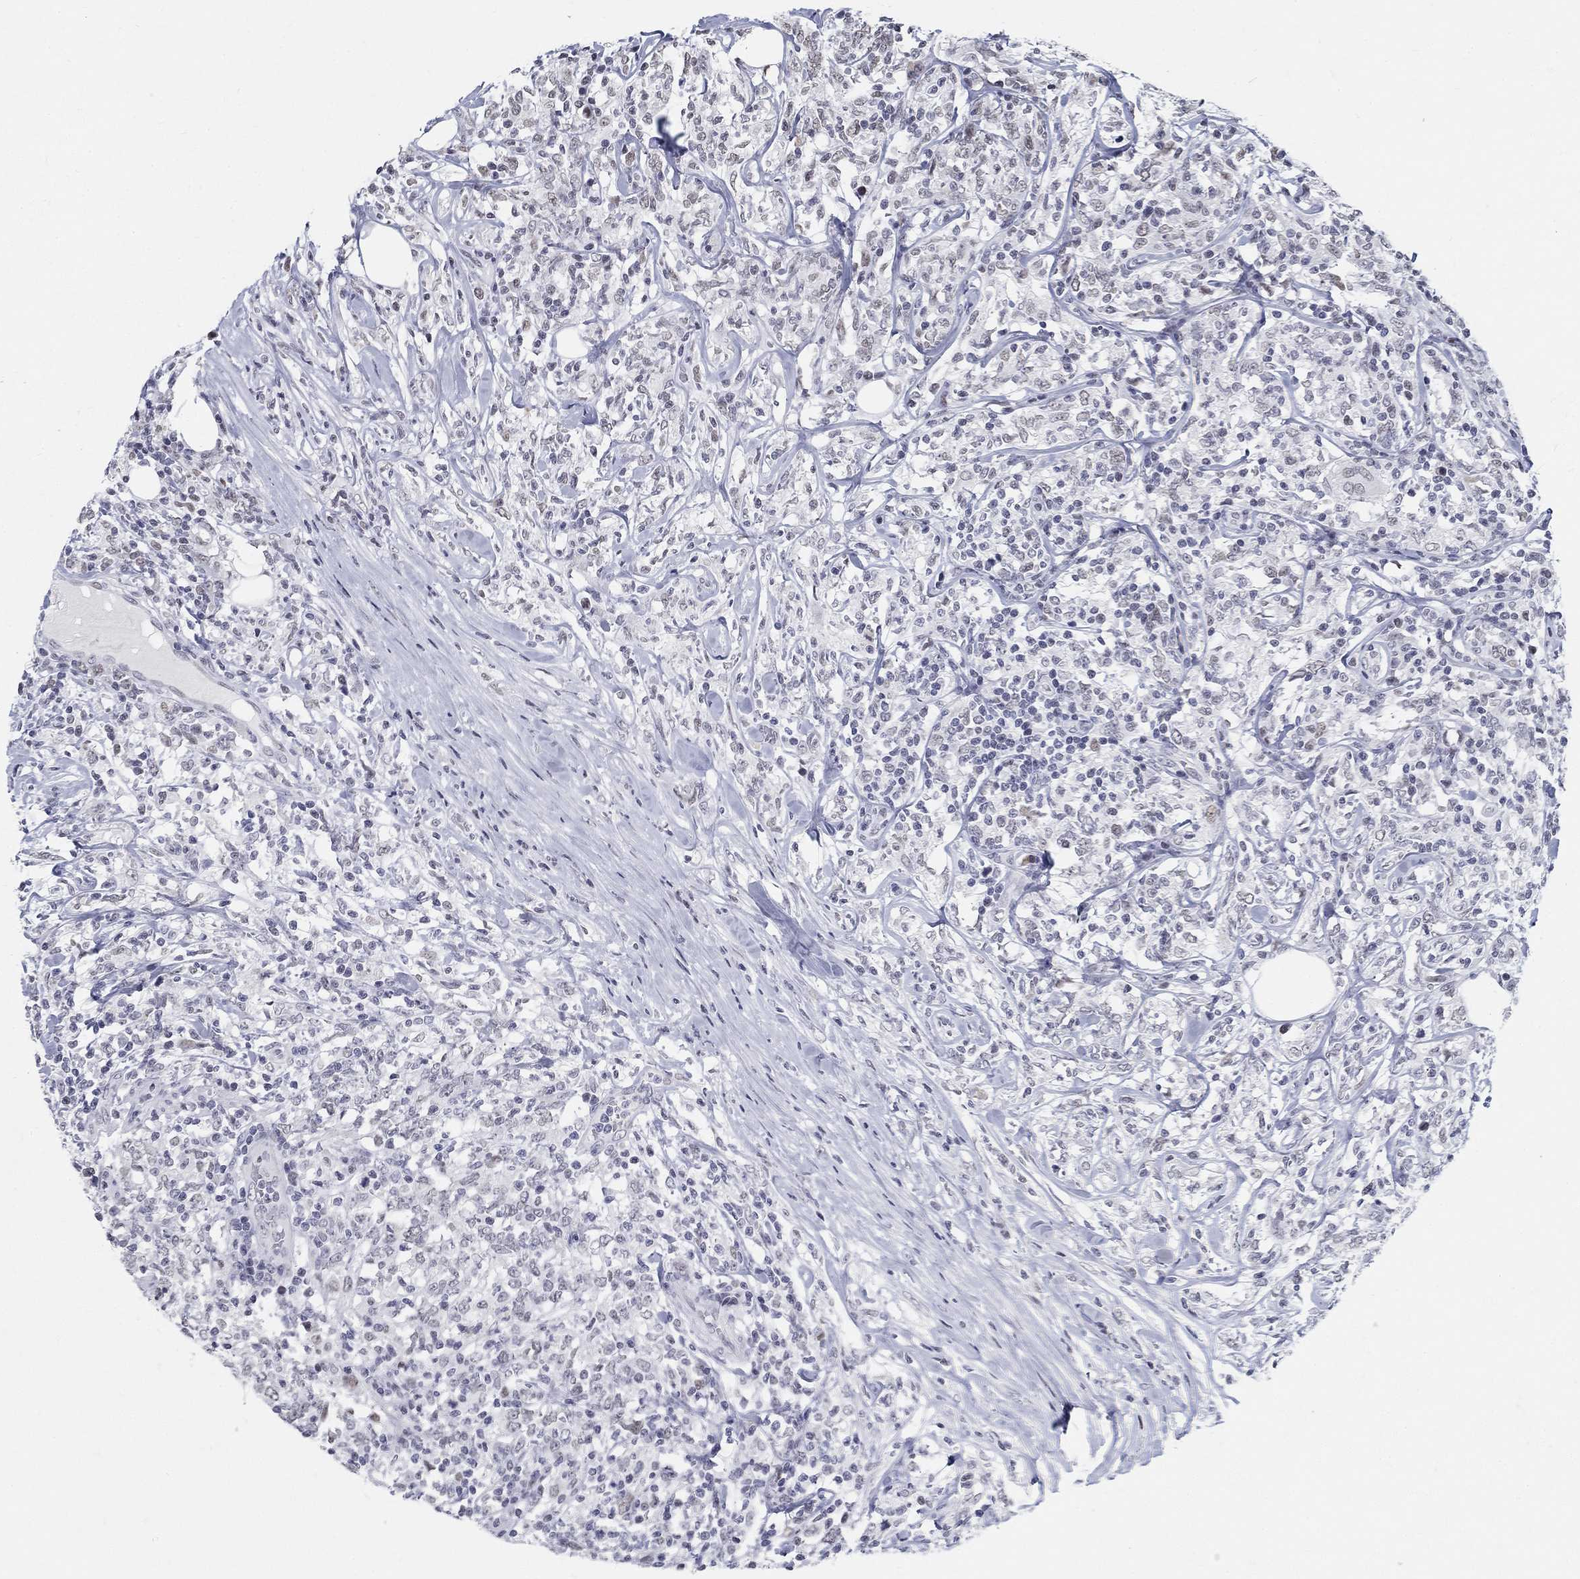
{"staining": {"intensity": "negative", "quantity": "none", "location": "none"}, "tissue": "lymphoma", "cell_type": "Tumor cells", "image_type": "cancer", "snomed": [{"axis": "morphology", "description": "Malignant lymphoma, non-Hodgkin's type, High grade"}, {"axis": "topography", "description": "Lymph node"}], "caption": "Micrograph shows no protein staining in tumor cells of lymphoma tissue.", "gene": "BHLHE22", "patient": {"sex": "female", "age": 84}}